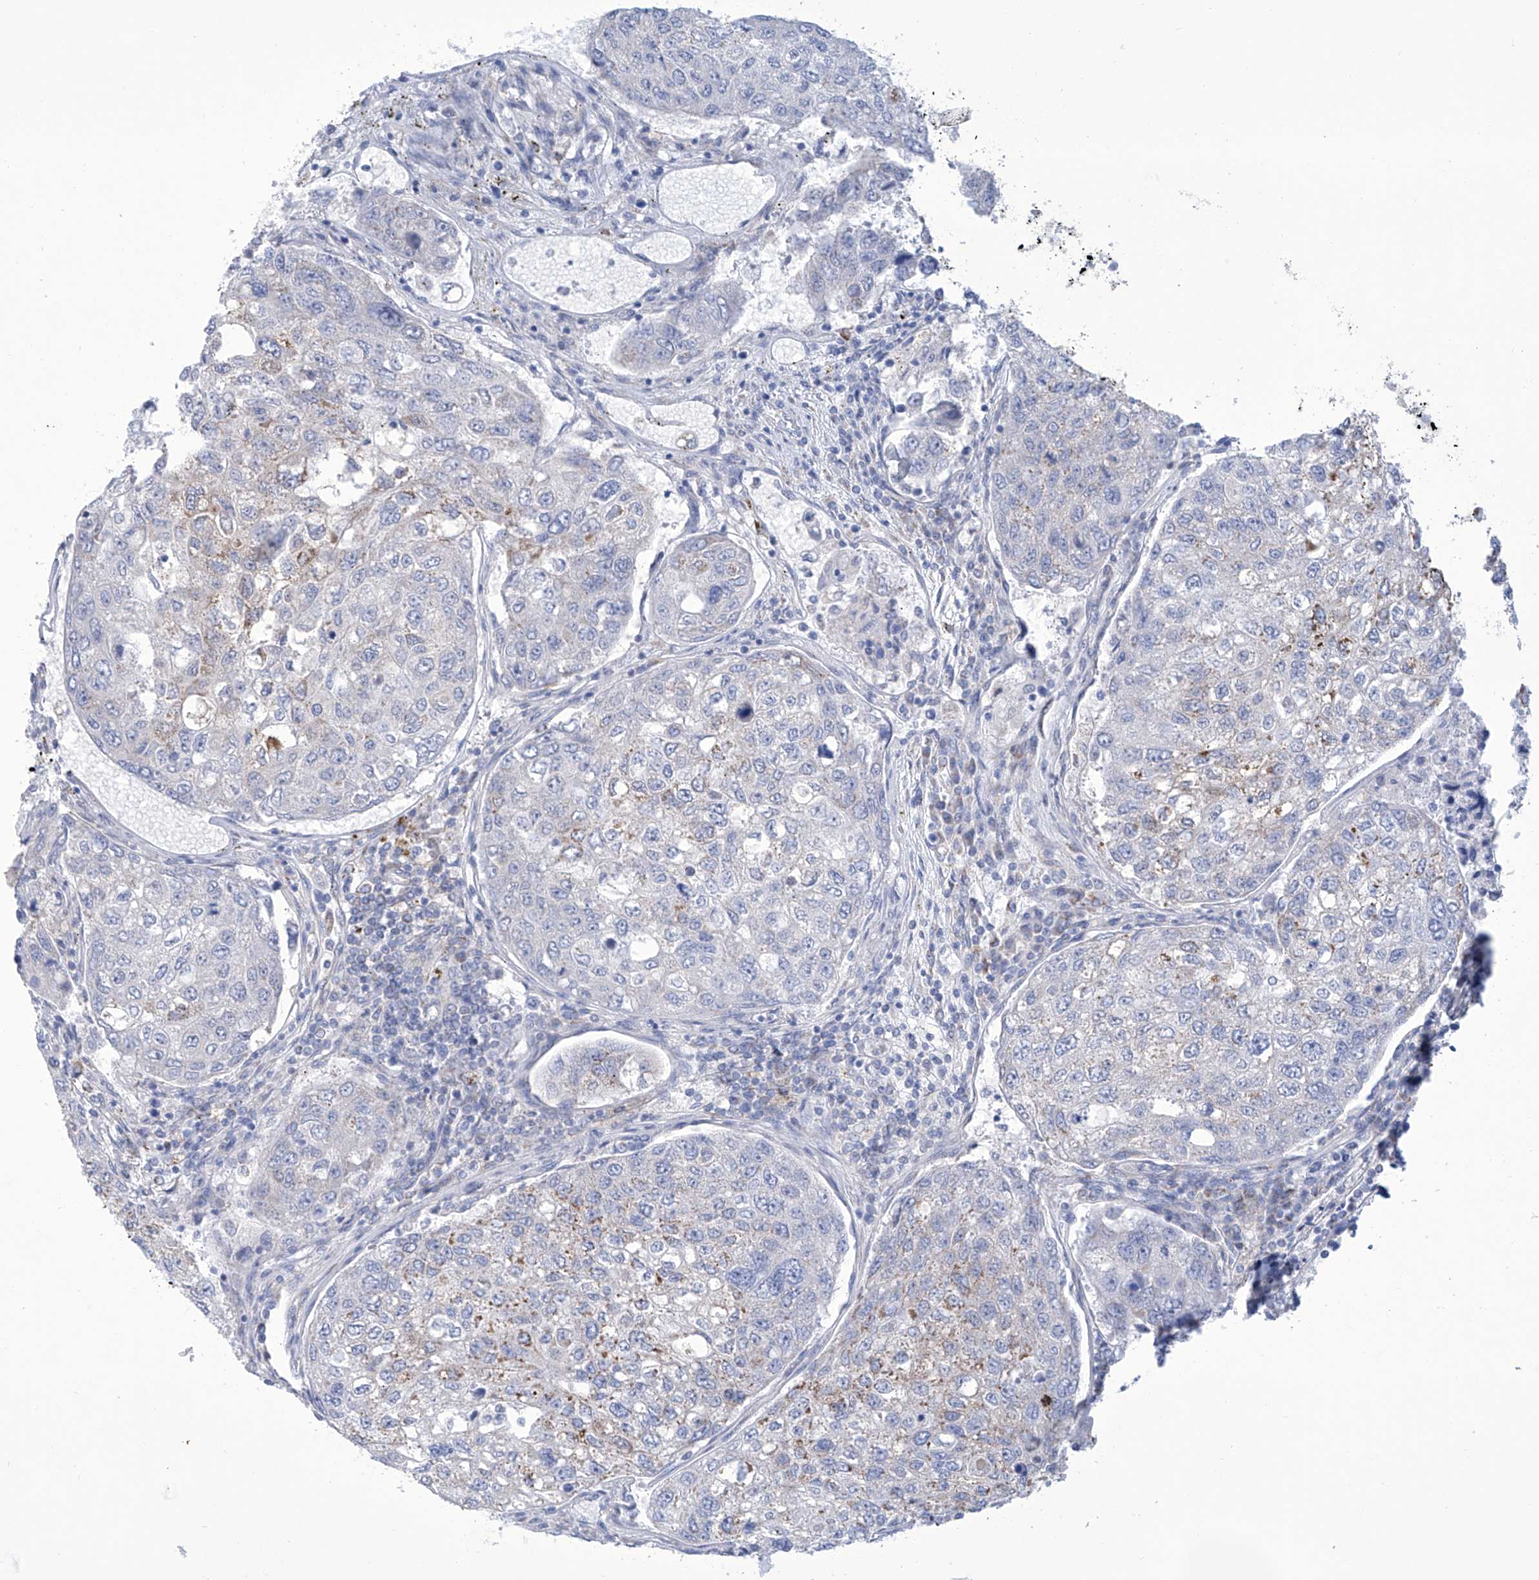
{"staining": {"intensity": "moderate", "quantity": "<25%", "location": "cytoplasmic/membranous"}, "tissue": "urothelial cancer", "cell_type": "Tumor cells", "image_type": "cancer", "snomed": [{"axis": "morphology", "description": "Urothelial carcinoma, High grade"}, {"axis": "topography", "description": "Lymph node"}, {"axis": "topography", "description": "Urinary bladder"}], "caption": "A micrograph of urothelial carcinoma (high-grade) stained for a protein shows moderate cytoplasmic/membranous brown staining in tumor cells.", "gene": "ALDH6A1", "patient": {"sex": "male", "age": 51}}